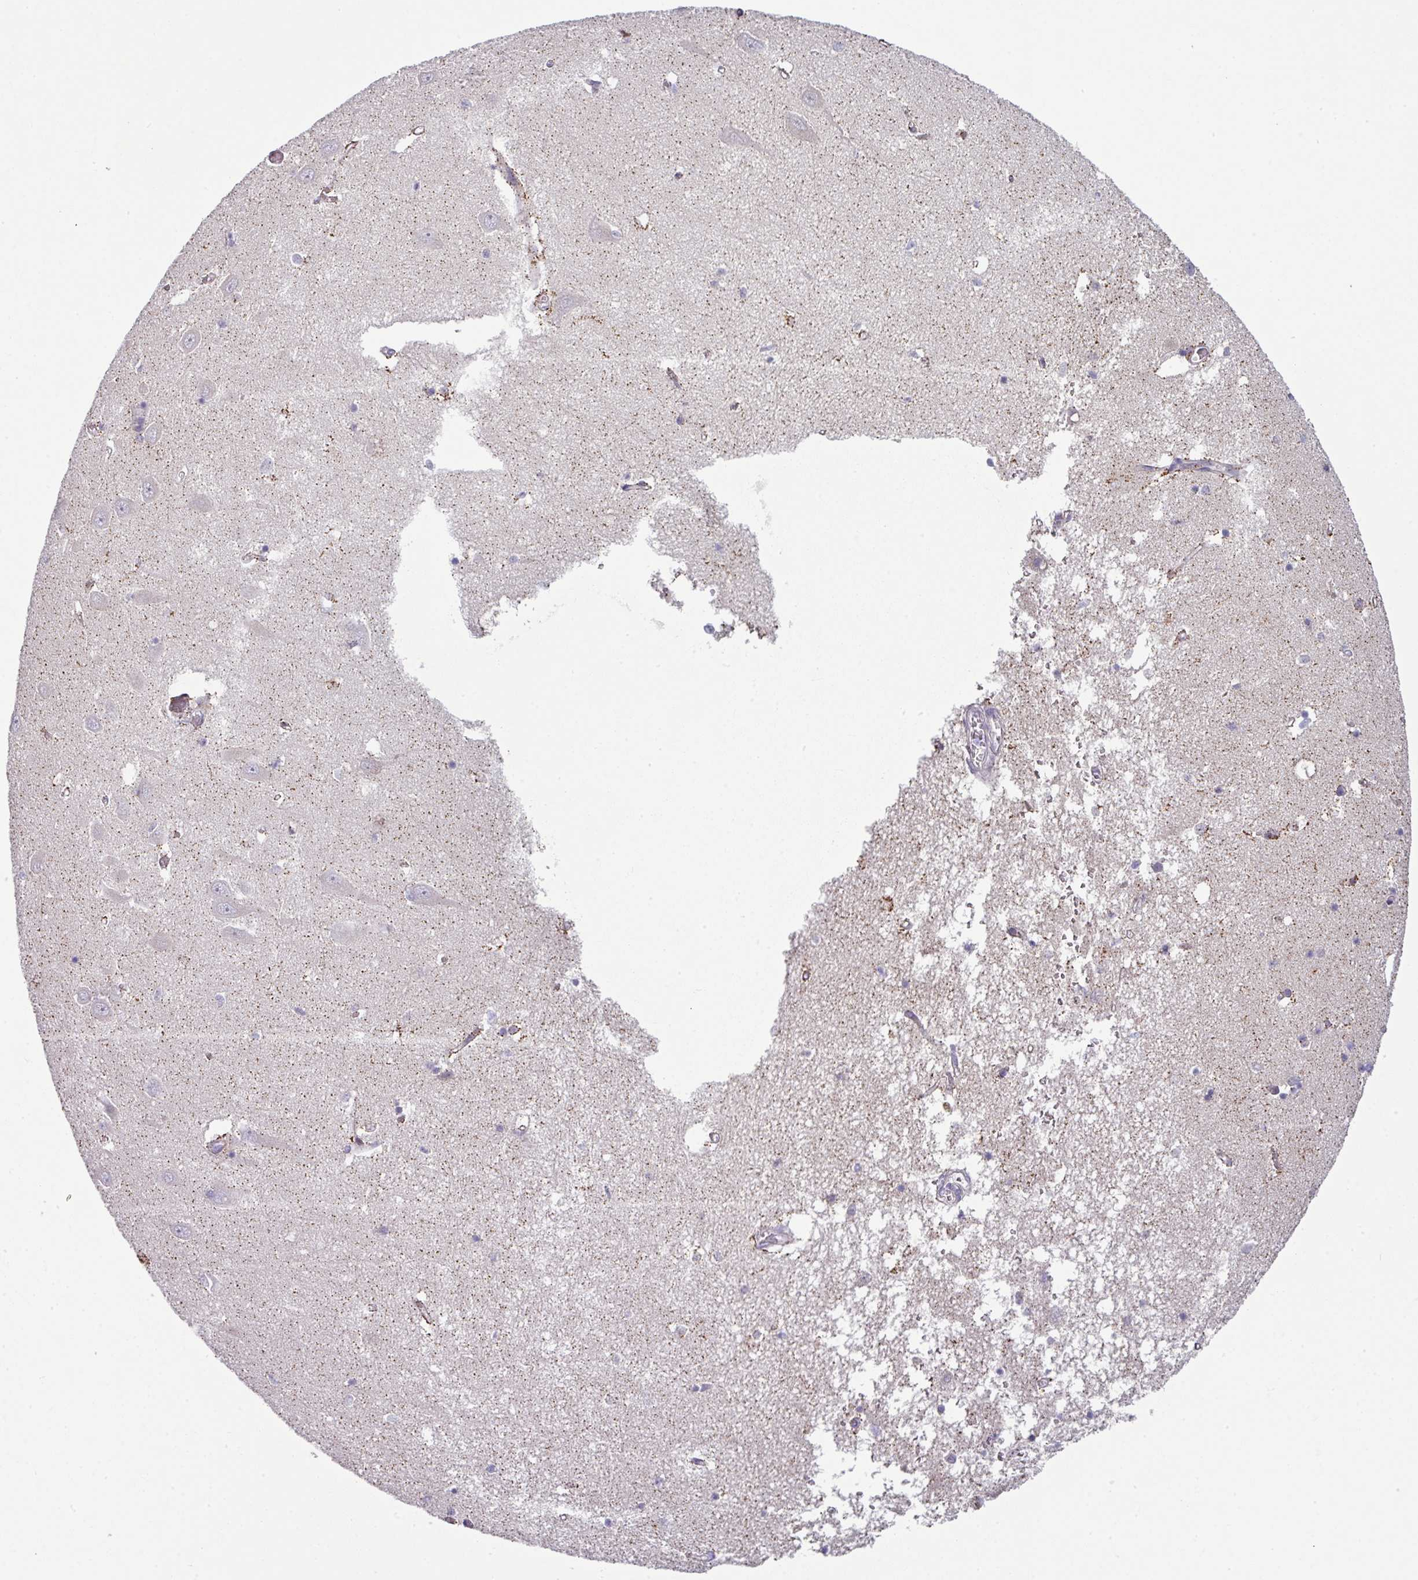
{"staining": {"intensity": "negative", "quantity": "none", "location": "none"}, "tissue": "hippocampus", "cell_type": "Glial cells", "image_type": "normal", "snomed": [{"axis": "morphology", "description": "Normal tissue, NOS"}, {"axis": "topography", "description": "Hippocampus"}], "caption": "Glial cells show no significant expression in unremarkable hippocampus. (DAB (3,3'-diaminobenzidine) IHC, high magnification).", "gene": "STAT5A", "patient": {"sex": "male", "age": 70}}